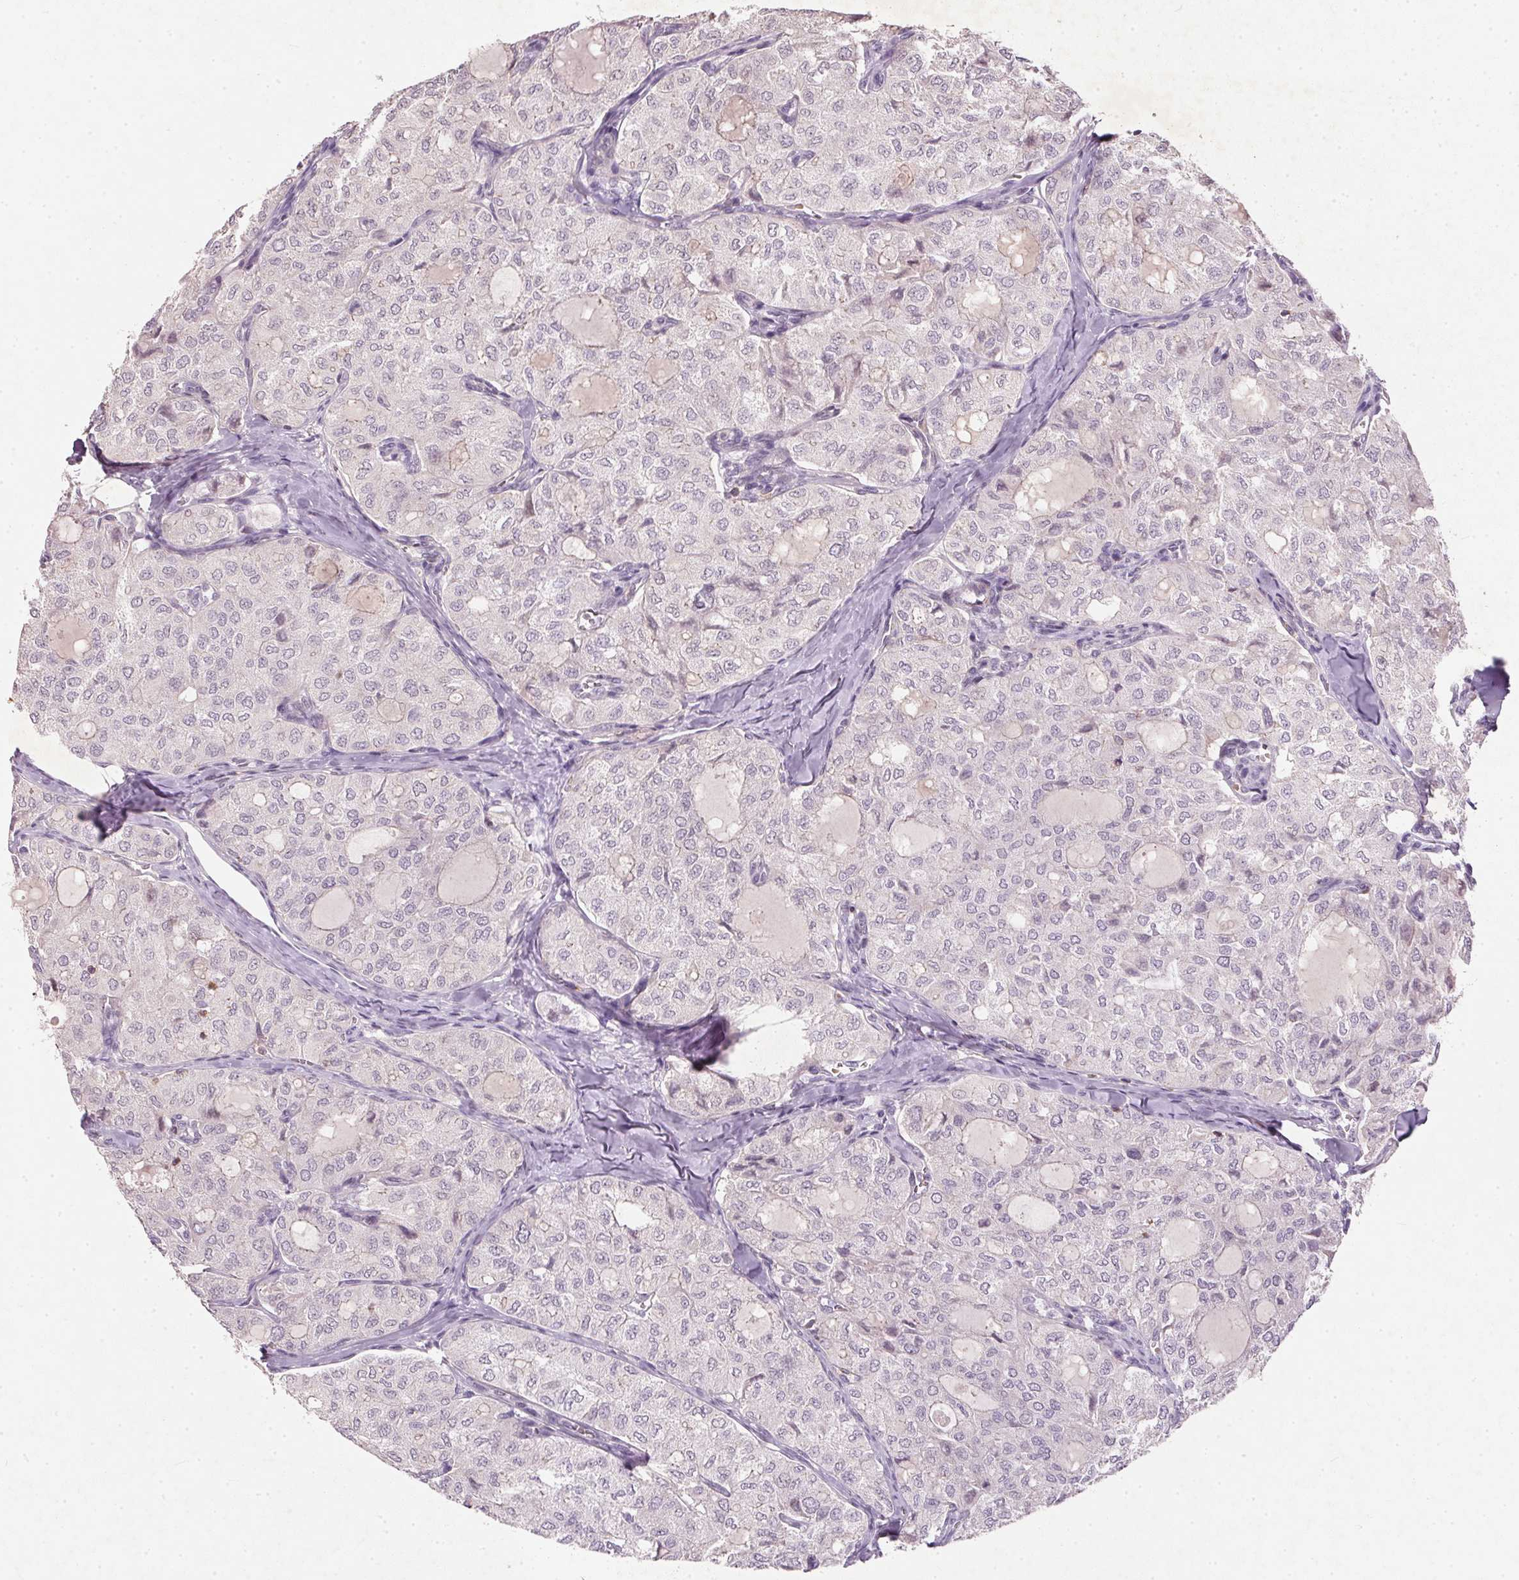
{"staining": {"intensity": "negative", "quantity": "none", "location": "none"}, "tissue": "thyroid cancer", "cell_type": "Tumor cells", "image_type": "cancer", "snomed": [{"axis": "morphology", "description": "Follicular adenoma carcinoma, NOS"}, {"axis": "topography", "description": "Thyroid gland"}], "caption": "Protein analysis of thyroid cancer (follicular adenoma carcinoma) reveals no significant positivity in tumor cells.", "gene": "KCNK15", "patient": {"sex": "male", "age": 75}}